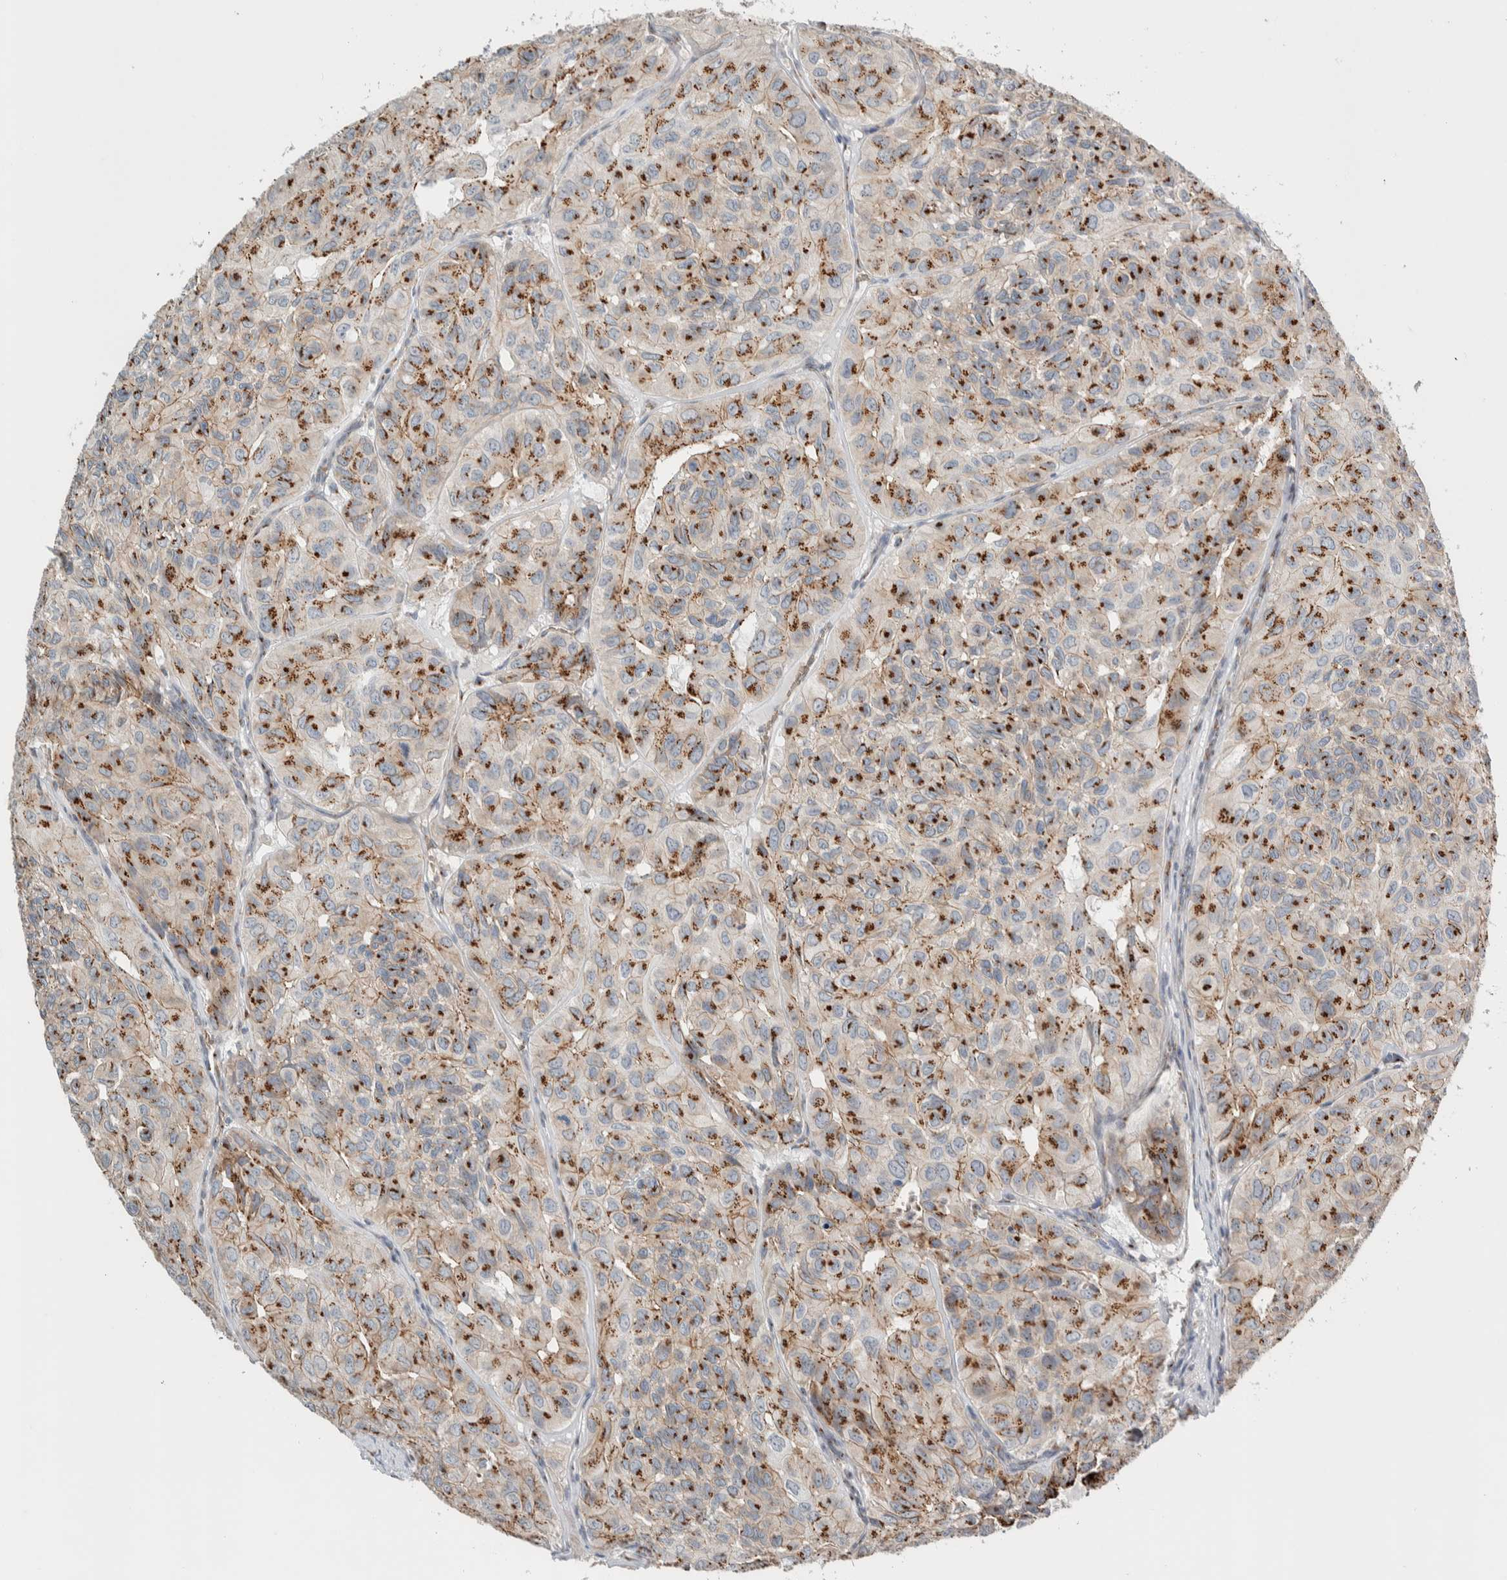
{"staining": {"intensity": "strong", "quantity": "25%-75%", "location": "cytoplasmic/membranous"}, "tissue": "head and neck cancer", "cell_type": "Tumor cells", "image_type": "cancer", "snomed": [{"axis": "morphology", "description": "Adenocarcinoma, NOS"}, {"axis": "topography", "description": "Salivary gland, NOS"}, {"axis": "topography", "description": "Head-Neck"}], "caption": "Immunohistochemistry of adenocarcinoma (head and neck) displays high levels of strong cytoplasmic/membranous positivity in about 25%-75% of tumor cells.", "gene": "SLC38A10", "patient": {"sex": "female", "age": 76}}